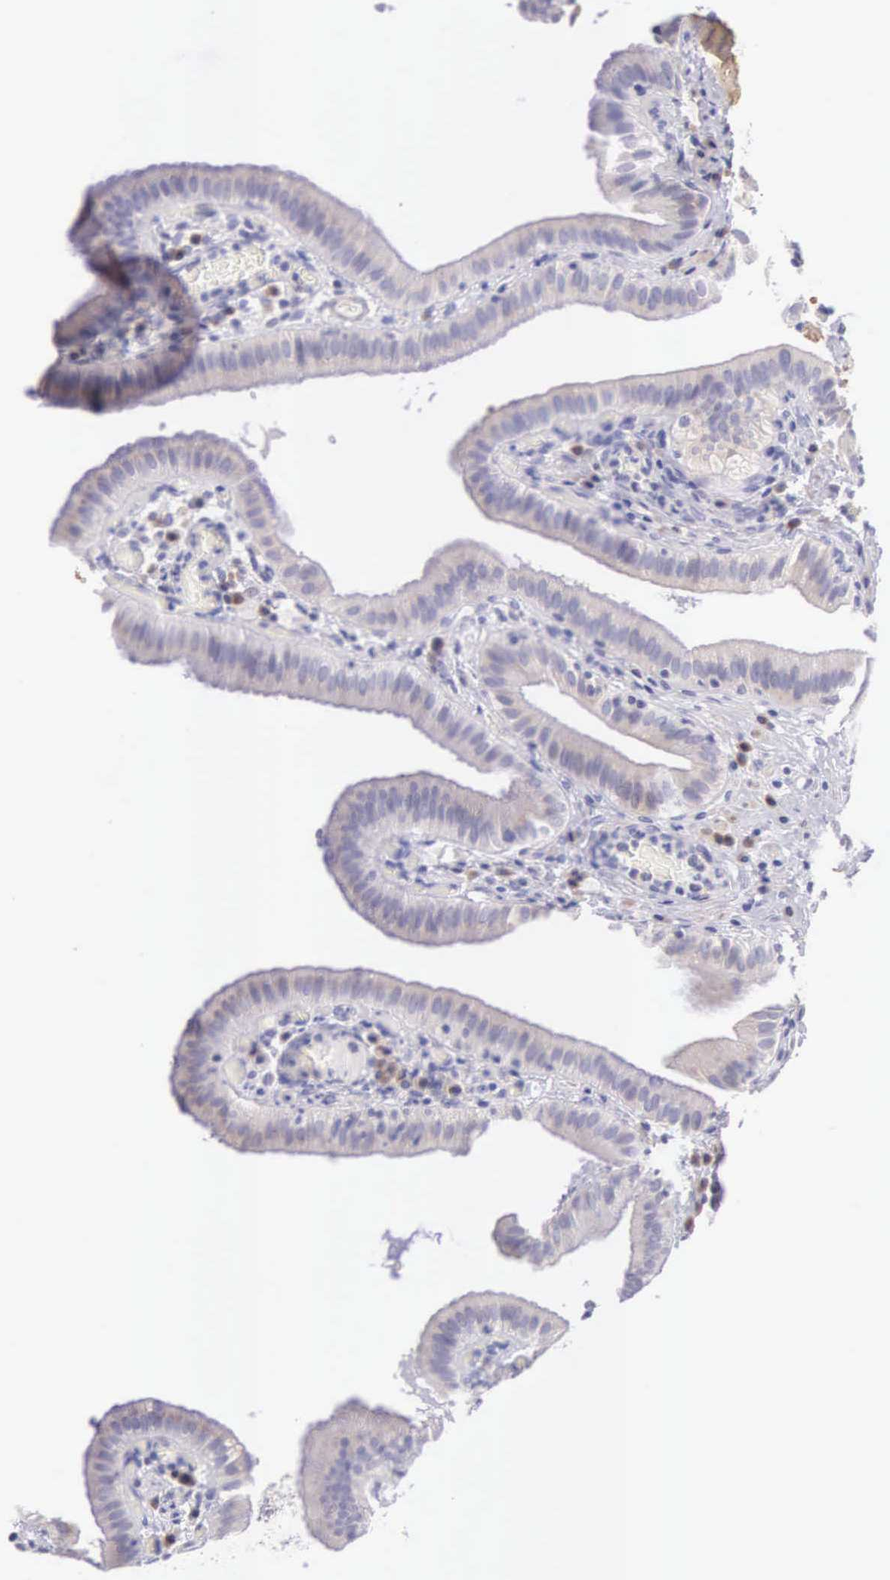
{"staining": {"intensity": "weak", "quantity": ">75%", "location": "cytoplasmic/membranous"}, "tissue": "gallbladder", "cell_type": "Glandular cells", "image_type": "normal", "snomed": [{"axis": "morphology", "description": "Normal tissue, NOS"}, {"axis": "topography", "description": "Gallbladder"}], "caption": "An immunohistochemistry histopathology image of normal tissue is shown. Protein staining in brown labels weak cytoplasmic/membranous positivity in gallbladder within glandular cells. (Brightfield microscopy of DAB IHC at high magnification).", "gene": "ARFGAP3", "patient": {"sex": "female", "age": 76}}